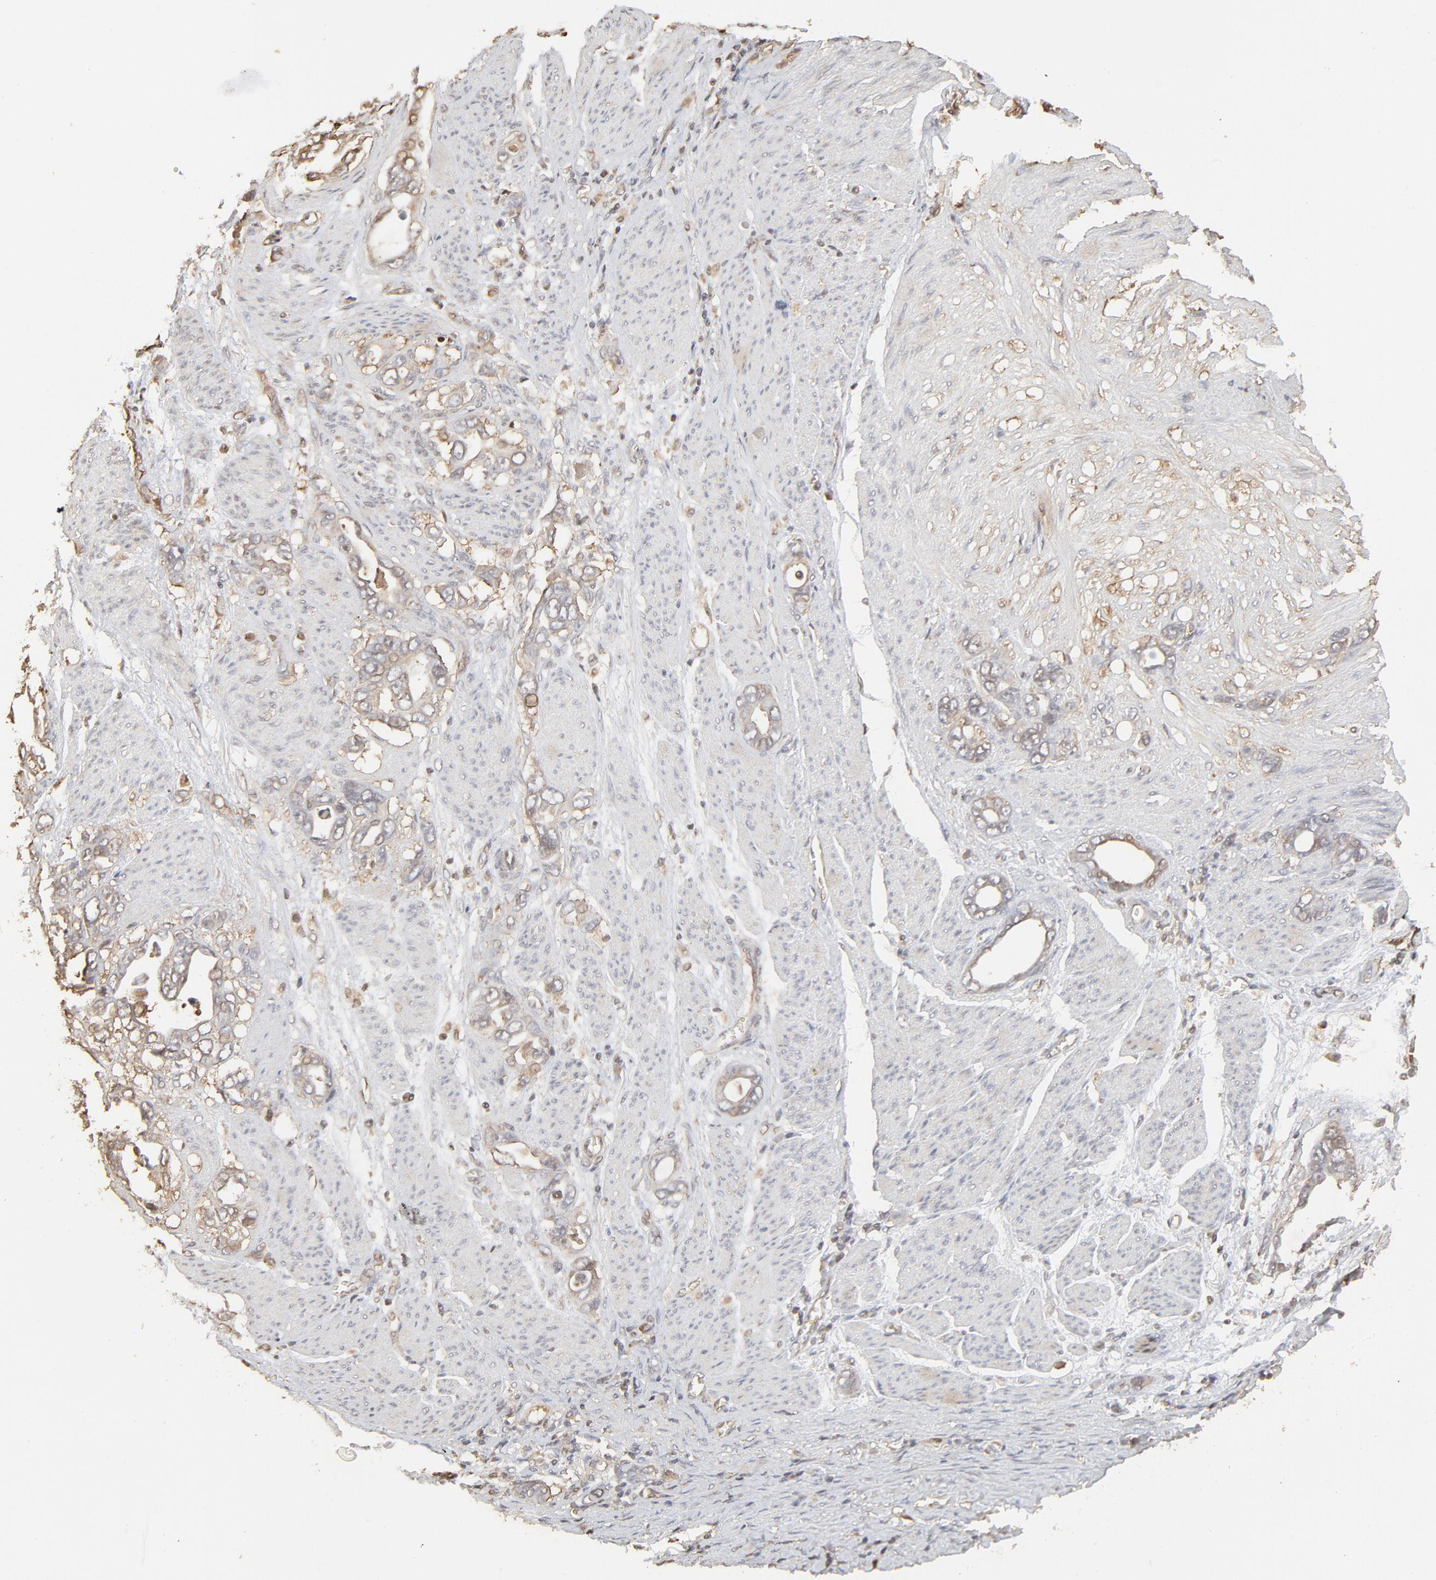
{"staining": {"intensity": "weak", "quantity": ">75%", "location": "cytoplasmic/membranous"}, "tissue": "stomach cancer", "cell_type": "Tumor cells", "image_type": "cancer", "snomed": [{"axis": "morphology", "description": "Adenocarcinoma, NOS"}, {"axis": "topography", "description": "Stomach"}], "caption": "IHC of stomach adenocarcinoma reveals low levels of weak cytoplasmic/membranous staining in approximately >75% of tumor cells.", "gene": "PPP2CA", "patient": {"sex": "male", "age": 78}}